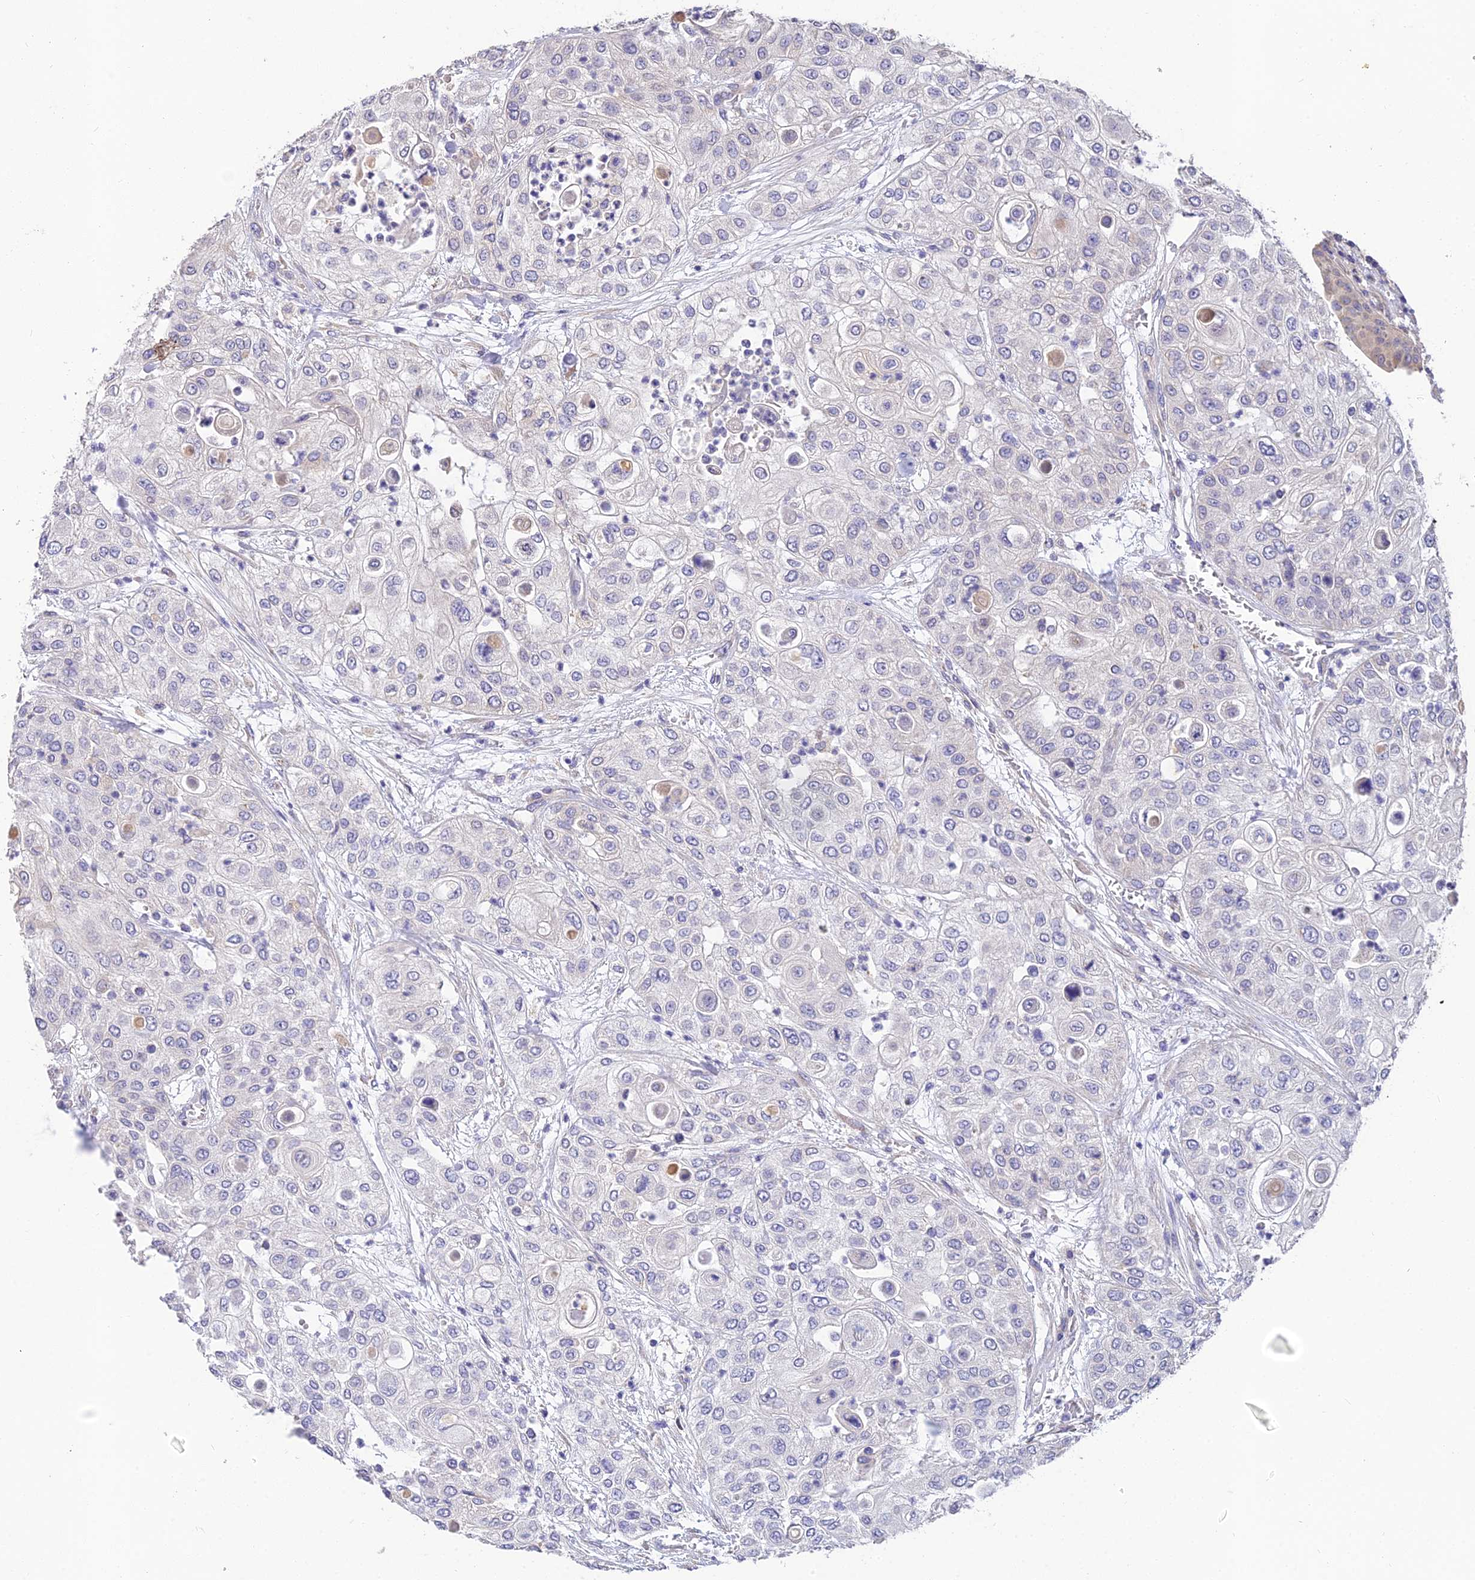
{"staining": {"intensity": "negative", "quantity": "none", "location": "none"}, "tissue": "urothelial cancer", "cell_type": "Tumor cells", "image_type": "cancer", "snomed": [{"axis": "morphology", "description": "Urothelial carcinoma, High grade"}, {"axis": "topography", "description": "Urinary bladder"}], "caption": "An immunohistochemistry (IHC) micrograph of high-grade urothelial carcinoma is shown. There is no staining in tumor cells of high-grade urothelial carcinoma.", "gene": "ARL8B", "patient": {"sex": "female", "age": 79}}